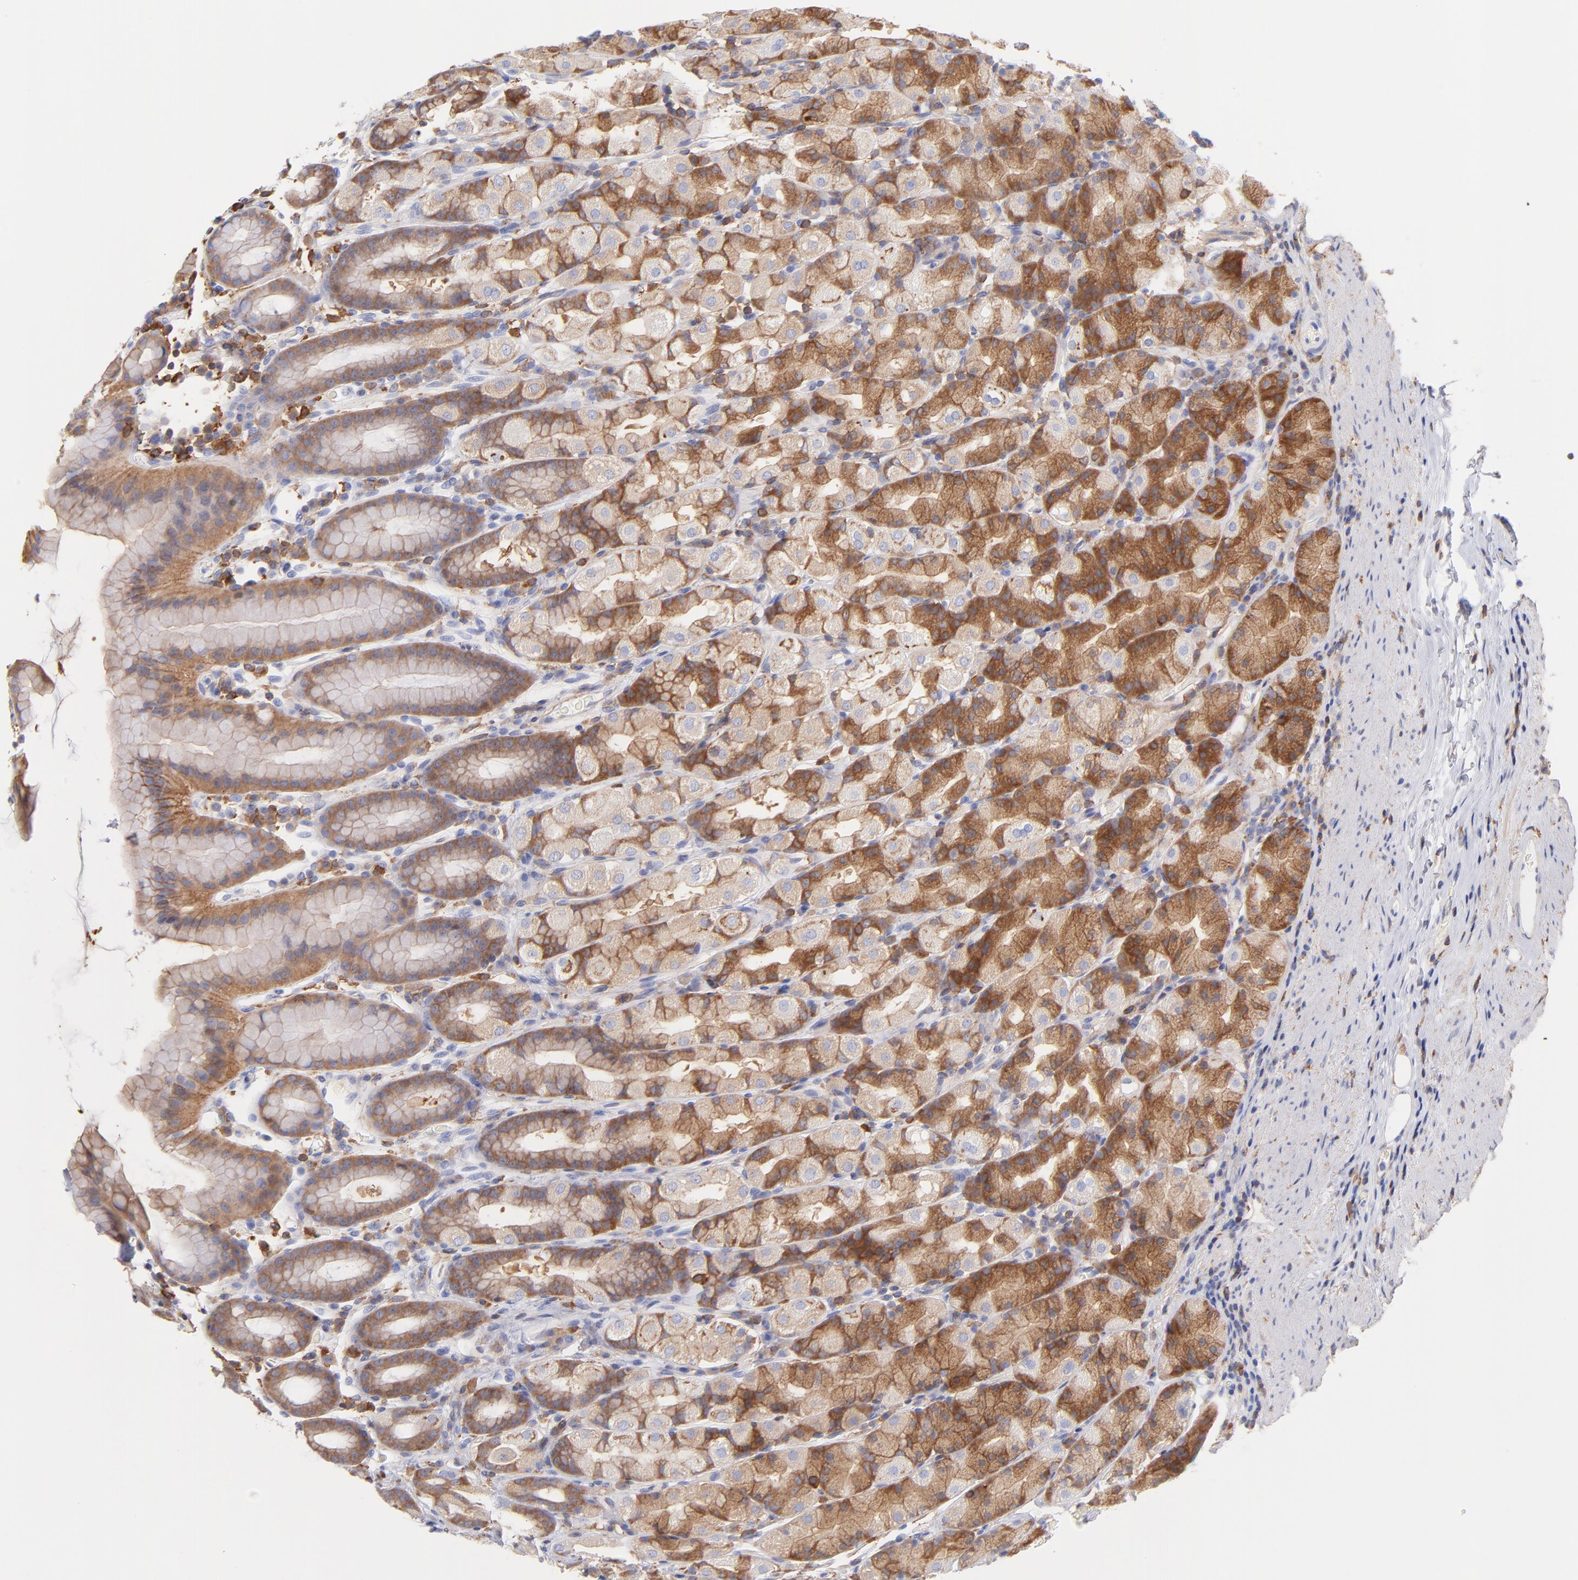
{"staining": {"intensity": "moderate", "quantity": ">75%", "location": "cytoplasmic/membranous"}, "tissue": "stomach", "cell_type": "Glandular cells", "image_type": "normal", "snomed": [{"axis": "morphology", "description": "Normal tissue, NOS"}, {"axis": "topography", "description": "Stomach, upper"}], "caption": "Immunohistochemistry (IHC) of unremarkable human stomach exhibits medium levels of moderate cytoplasmic/membranous expression in approximately >75% of glandular cells. (Stains: DAB (3,3'-diaminobenzidine) in brown, nuclei in blue, Microscopy: brightfield microscopy at high magnification).", "gene": "PRKCA", "patient": {"sex": "male", "age": 68}}